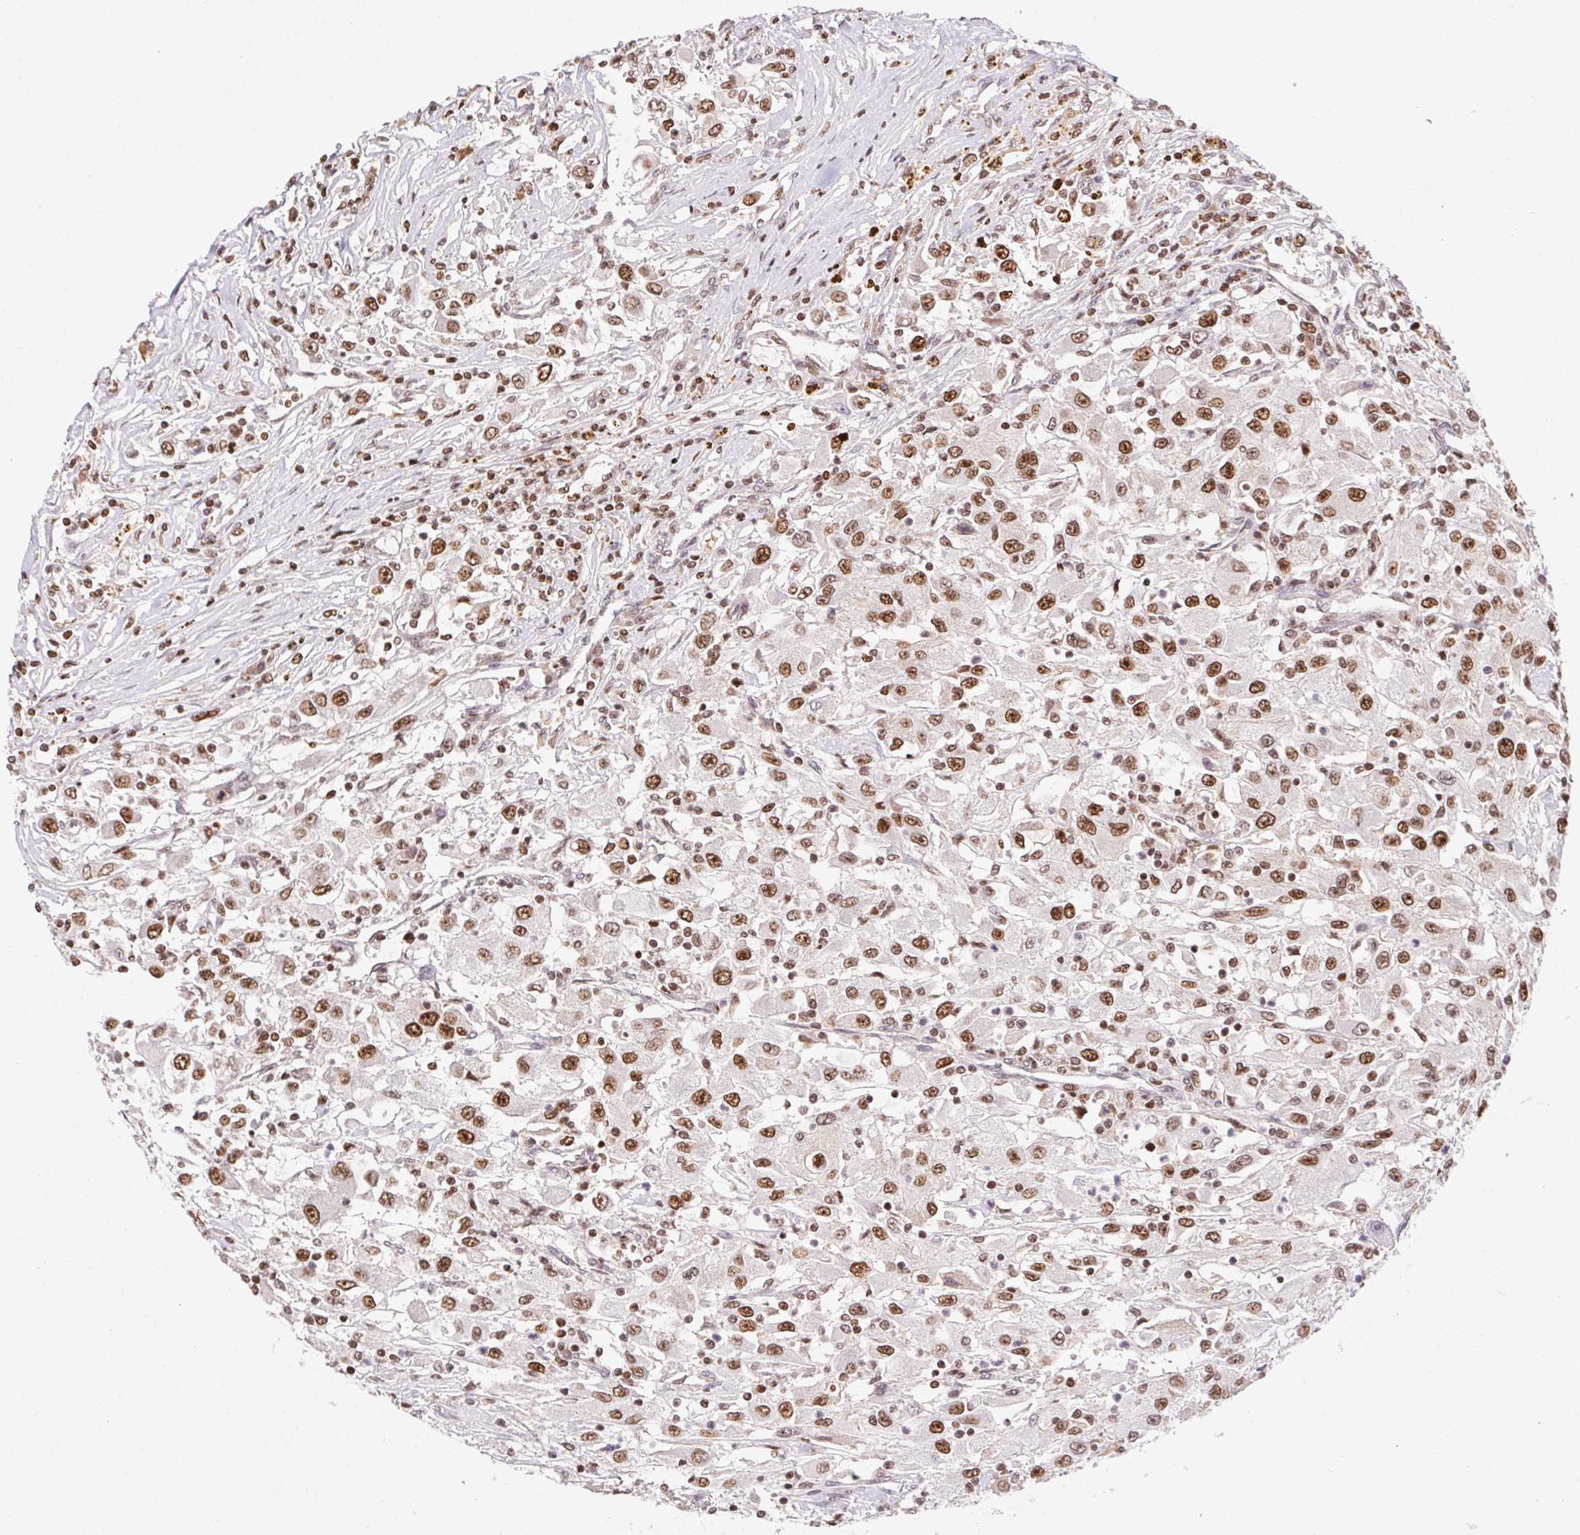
{"staining": {"intensity": "moderate", "quantity": ">75%", "location": "nuclear"}, "tissue": "renal cancer", "cell_type": "Tumor cells", "image_type": "cancer", "snomed": [{"axis": "morphology", "description": "Adenocarcinoma, NOS"}, {"axis": "topography", "description": "Kidney"}], "caption": "Immunohistochemical staining of adenocarcinoma (renal) displays medium levels of moderate nuclear protein positivity in about >75% of tumor cells. Using DAB (3,3'-diaminobenzidine) (brown) and hematoxylin (blue) stains, captured at high magnification using brightfield microscopy.", "gene": "POLD3", "patient": {"sex": "female", "age": 67}}